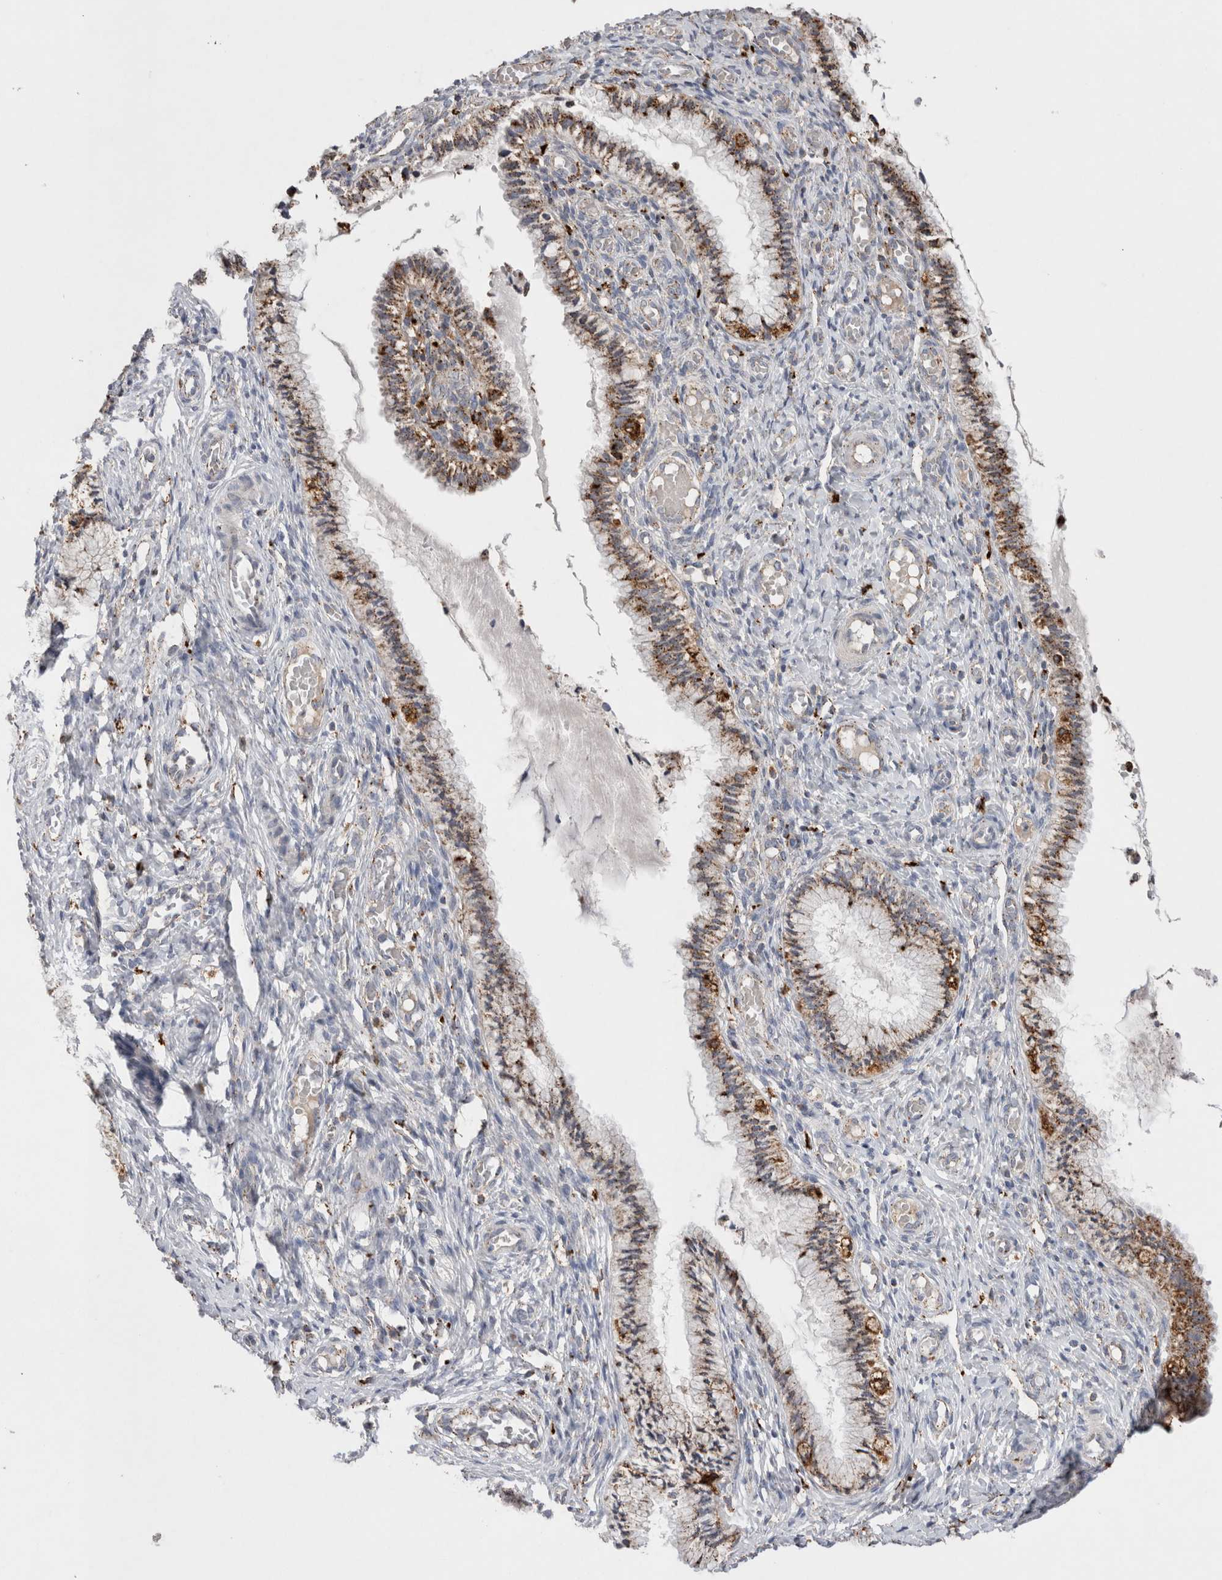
{"staining": {"intensity": "strong", "quantity": ">75%", "location": "cytoplasmic/membranous"}, "tissue": "cervix", "cell_type": "Glandular cells", "image_type": "normal", "snomed": [{"axis": "morphology", "description": "Normal tissue, NOS"}, {"axis": "topography", "description": "Cervix"}], "caption": "Cervix stained with a brown dye shows strong cytoplasmic/membranous positive positivity in about >75% of glandular cells.", "gene": "CTSA", "patient": {"sex": "female", "age": 27}}